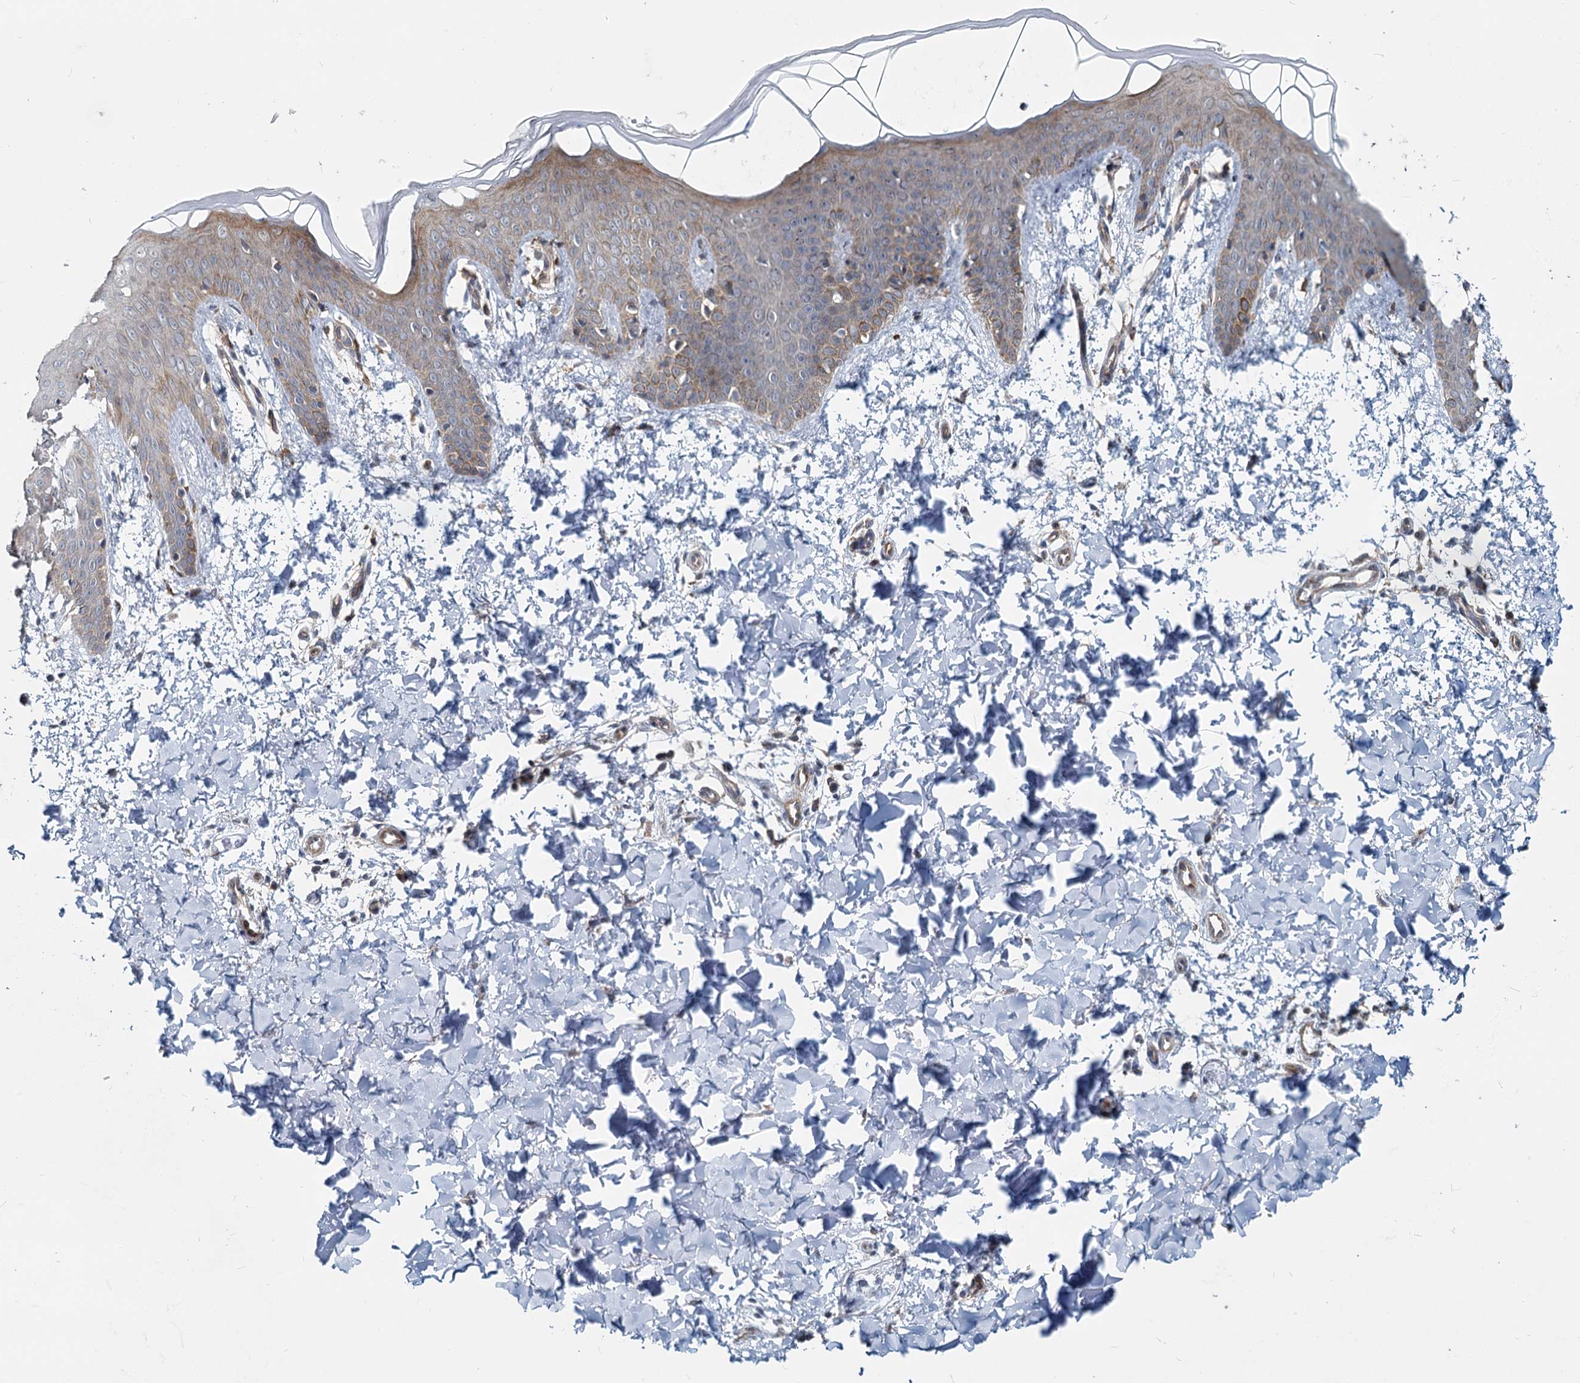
{"staining": {"intensity": "weak", "quantity": ">75%", "location": "cytoplasmic/membranous"}, "tissue": "skin", "cell_type": "Fibroblasts", "image_type": "normal", "snomed": [{"axis": "morphology", "description": "Normal tissue, NOS"}, {"axis": "topography", "description": "Skin"}], "caption": "Immunohistochemical staining of unremarkable human skin displays low levels of weak cytoplasmic/membranous expression in about >75% of fibroblasts. The staining was performed using DAB, with brown indicating positive protein expression. Nuclei are stained blue with hematoxylin.", "gene": "ADCY2", "patient": {"sex": "male", "age": 36}}